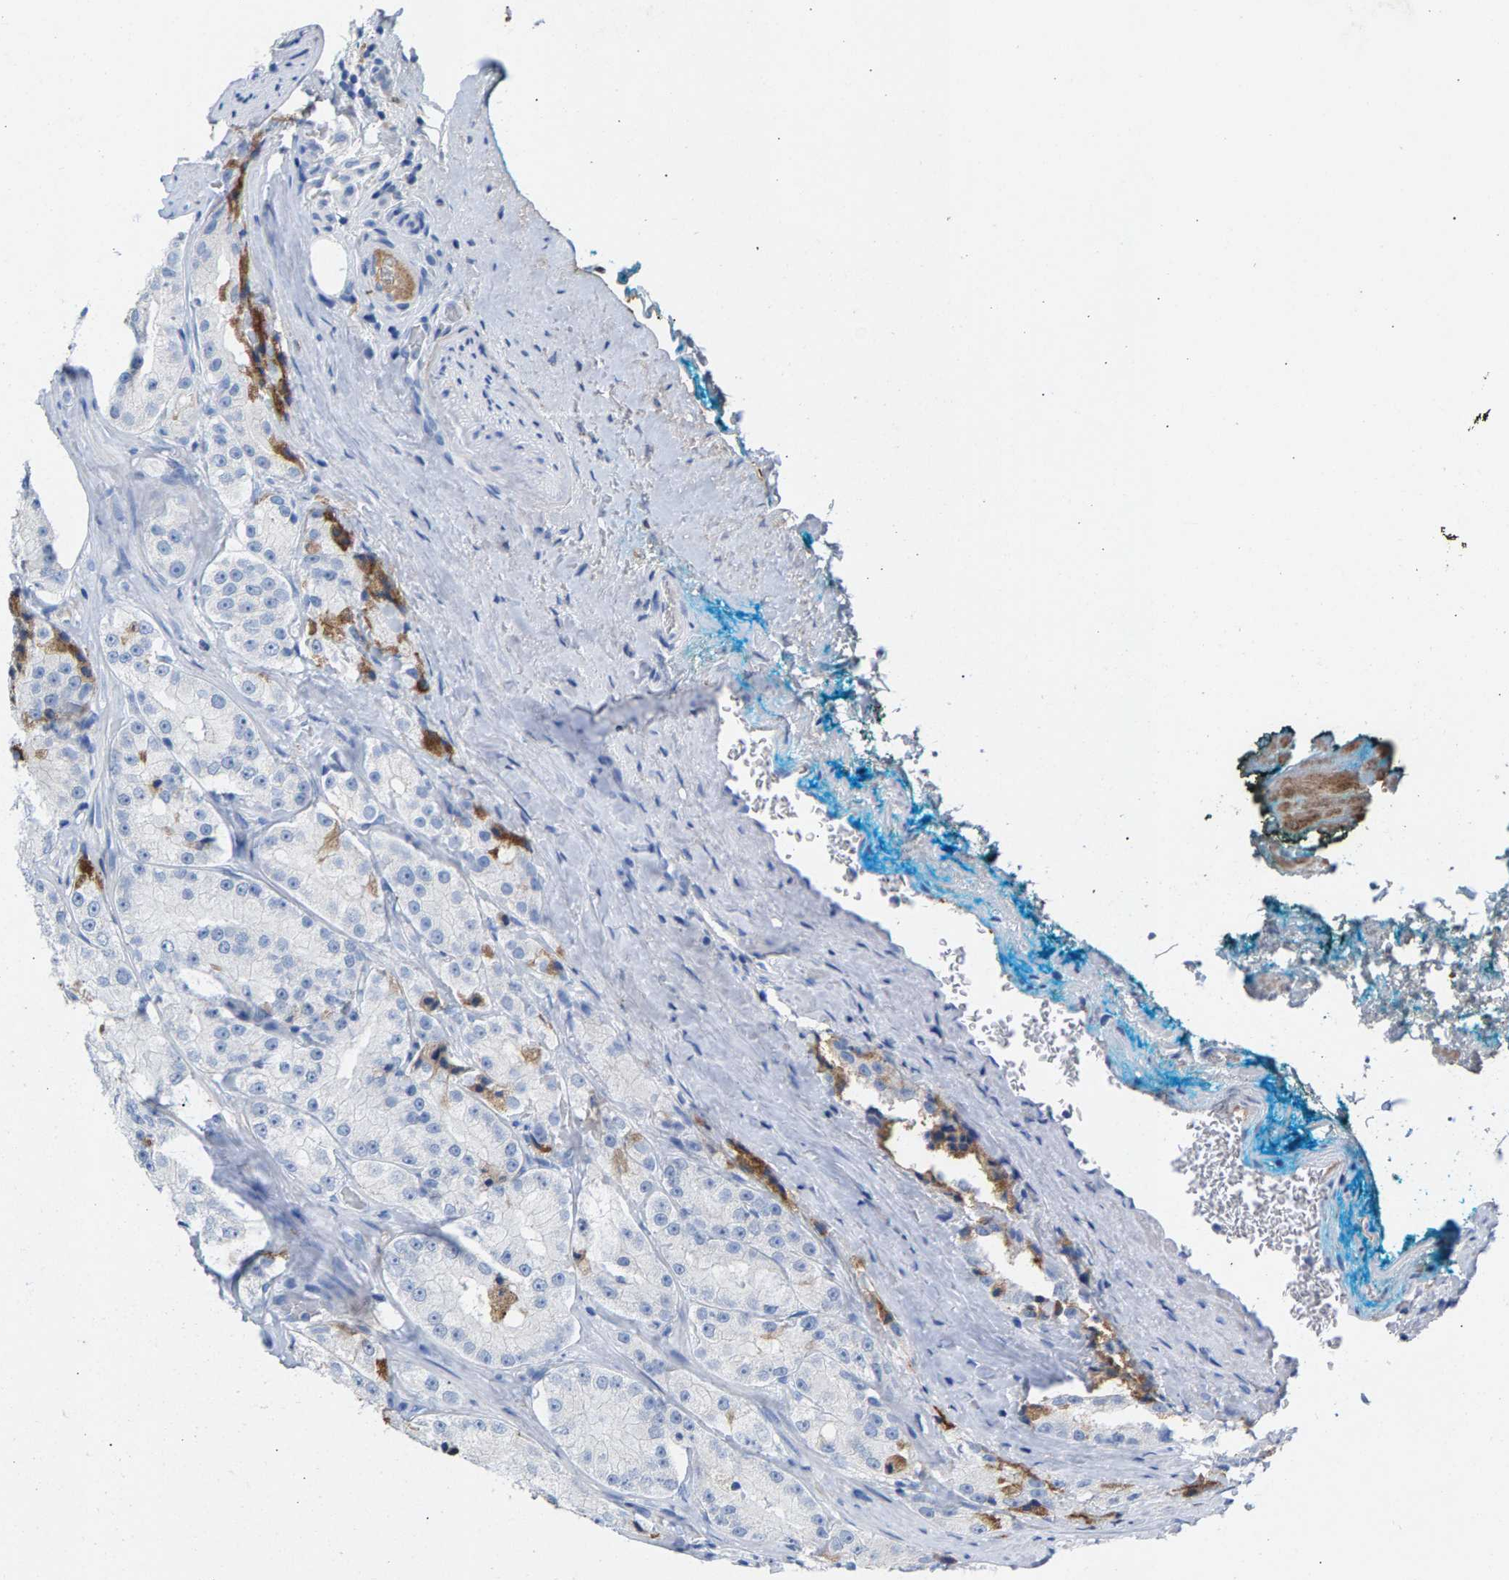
{"staining": {"intensity": "negative", "quantity": "none", "location": "none"}, "tissue": "prostate cancer", "cell_type": "Tumor cells", "image_type": "cancer", "snomed": [{"axis": "morphology", "description": "Adenocarcinoma, High grade"}, {"axis": "topography", "description": "Prostate"}], "caption": "Tumor cells show no significant expression in prostate high-grade adenocarcinoma.", "gene": "APOH", "patient": {"sex": "male", "age": 73}}